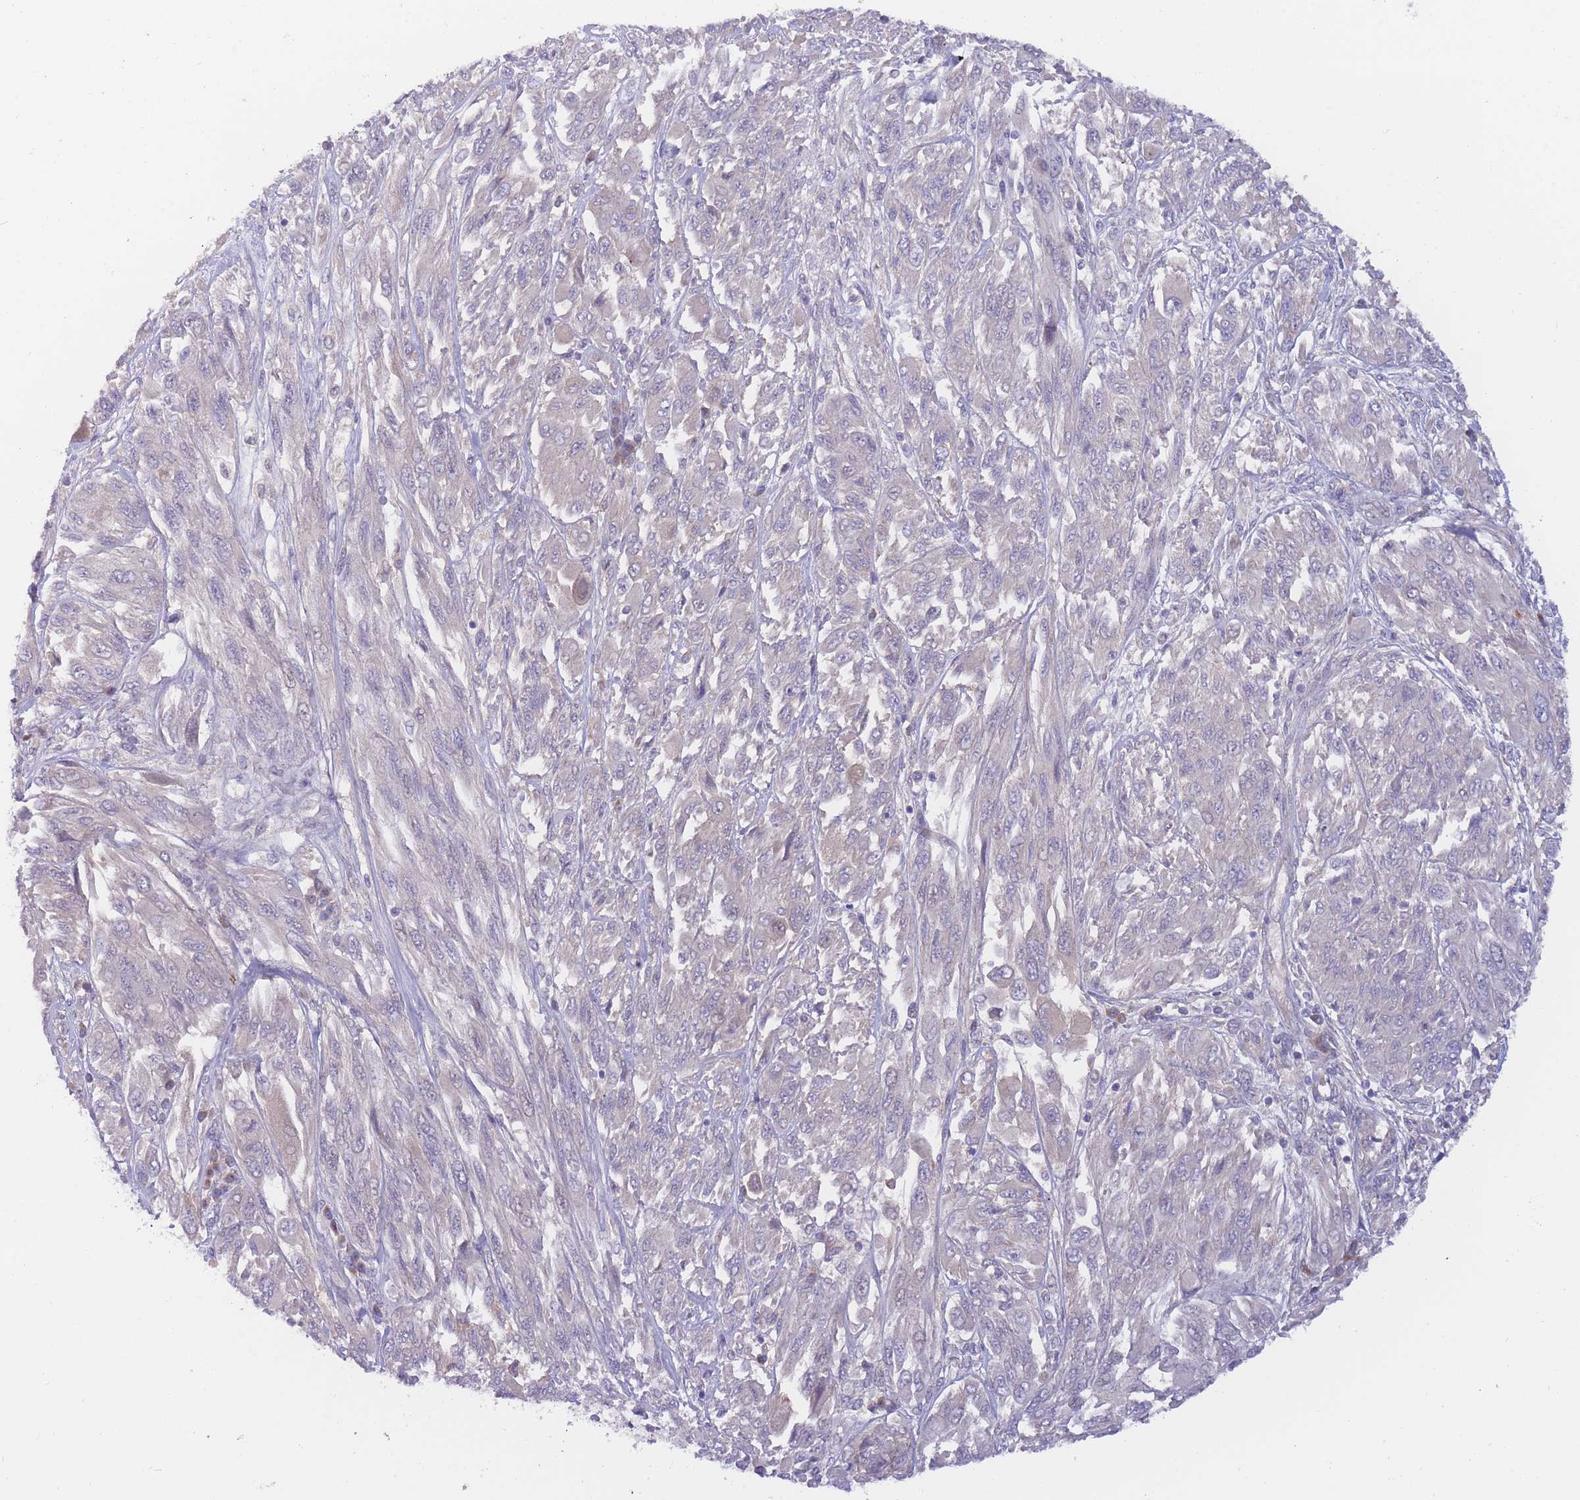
{"staining": {"intensity": "negative", "quantity": "none", "location": "none"}, "tissue": "melanoma", "cell_type": "Tumor cells", "image_type": "cancer", "snomed": [{"axis": "morphology", "description": "Malignant melanoma, NOS"}, {"axis": "topography", "description": "Skin"}], "caption": "Immunohistochemical staining of malignant melanoma exhibits no significant staining in tumor cells. (DAB IHC visualized using brightfield microscopy, high magnification).", "gene": "APOL4", "patient": {"sex": "female", "age": 91}}